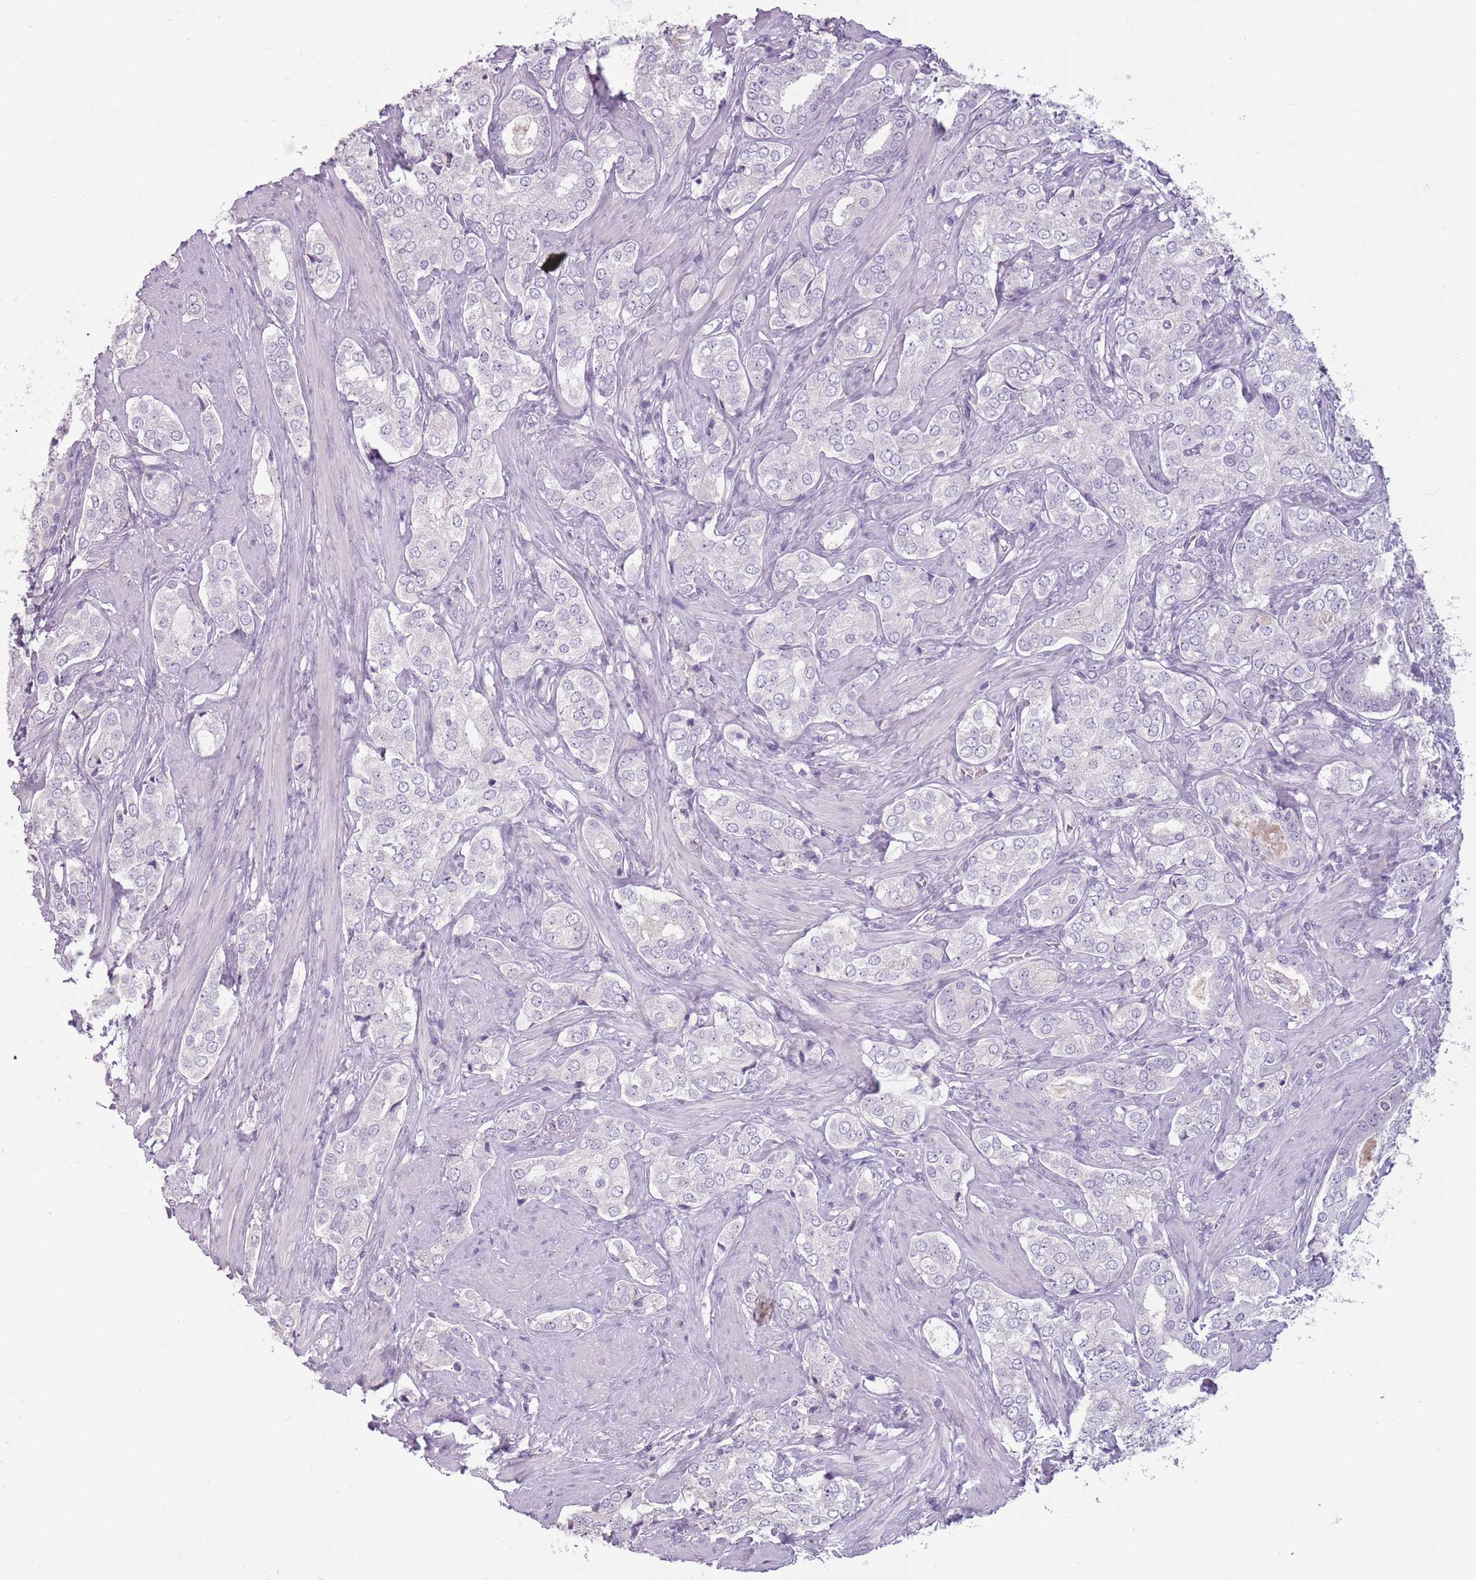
{"staining": {"intensity": "negative", "quantity": "none", "location": "none"}, "tissue": "prostate cancer", "cell_type": "Tumor cells", "image_type": "cancer", "snomed": [{"axis": "morphology", "description": "Adenocarcinoma, High grade"}, {"axis": "topography", "description": "Prostate"}], "caption": "Tumor cells are negative for brown protein staining in prostate adenocarcinoma (high-grade). (Brightfield microscopy of DAB immunohistochemistry (IHC) at high magnification).", "gene": "PIEZO1", "patient": {"sex": "male", "age": 71}}